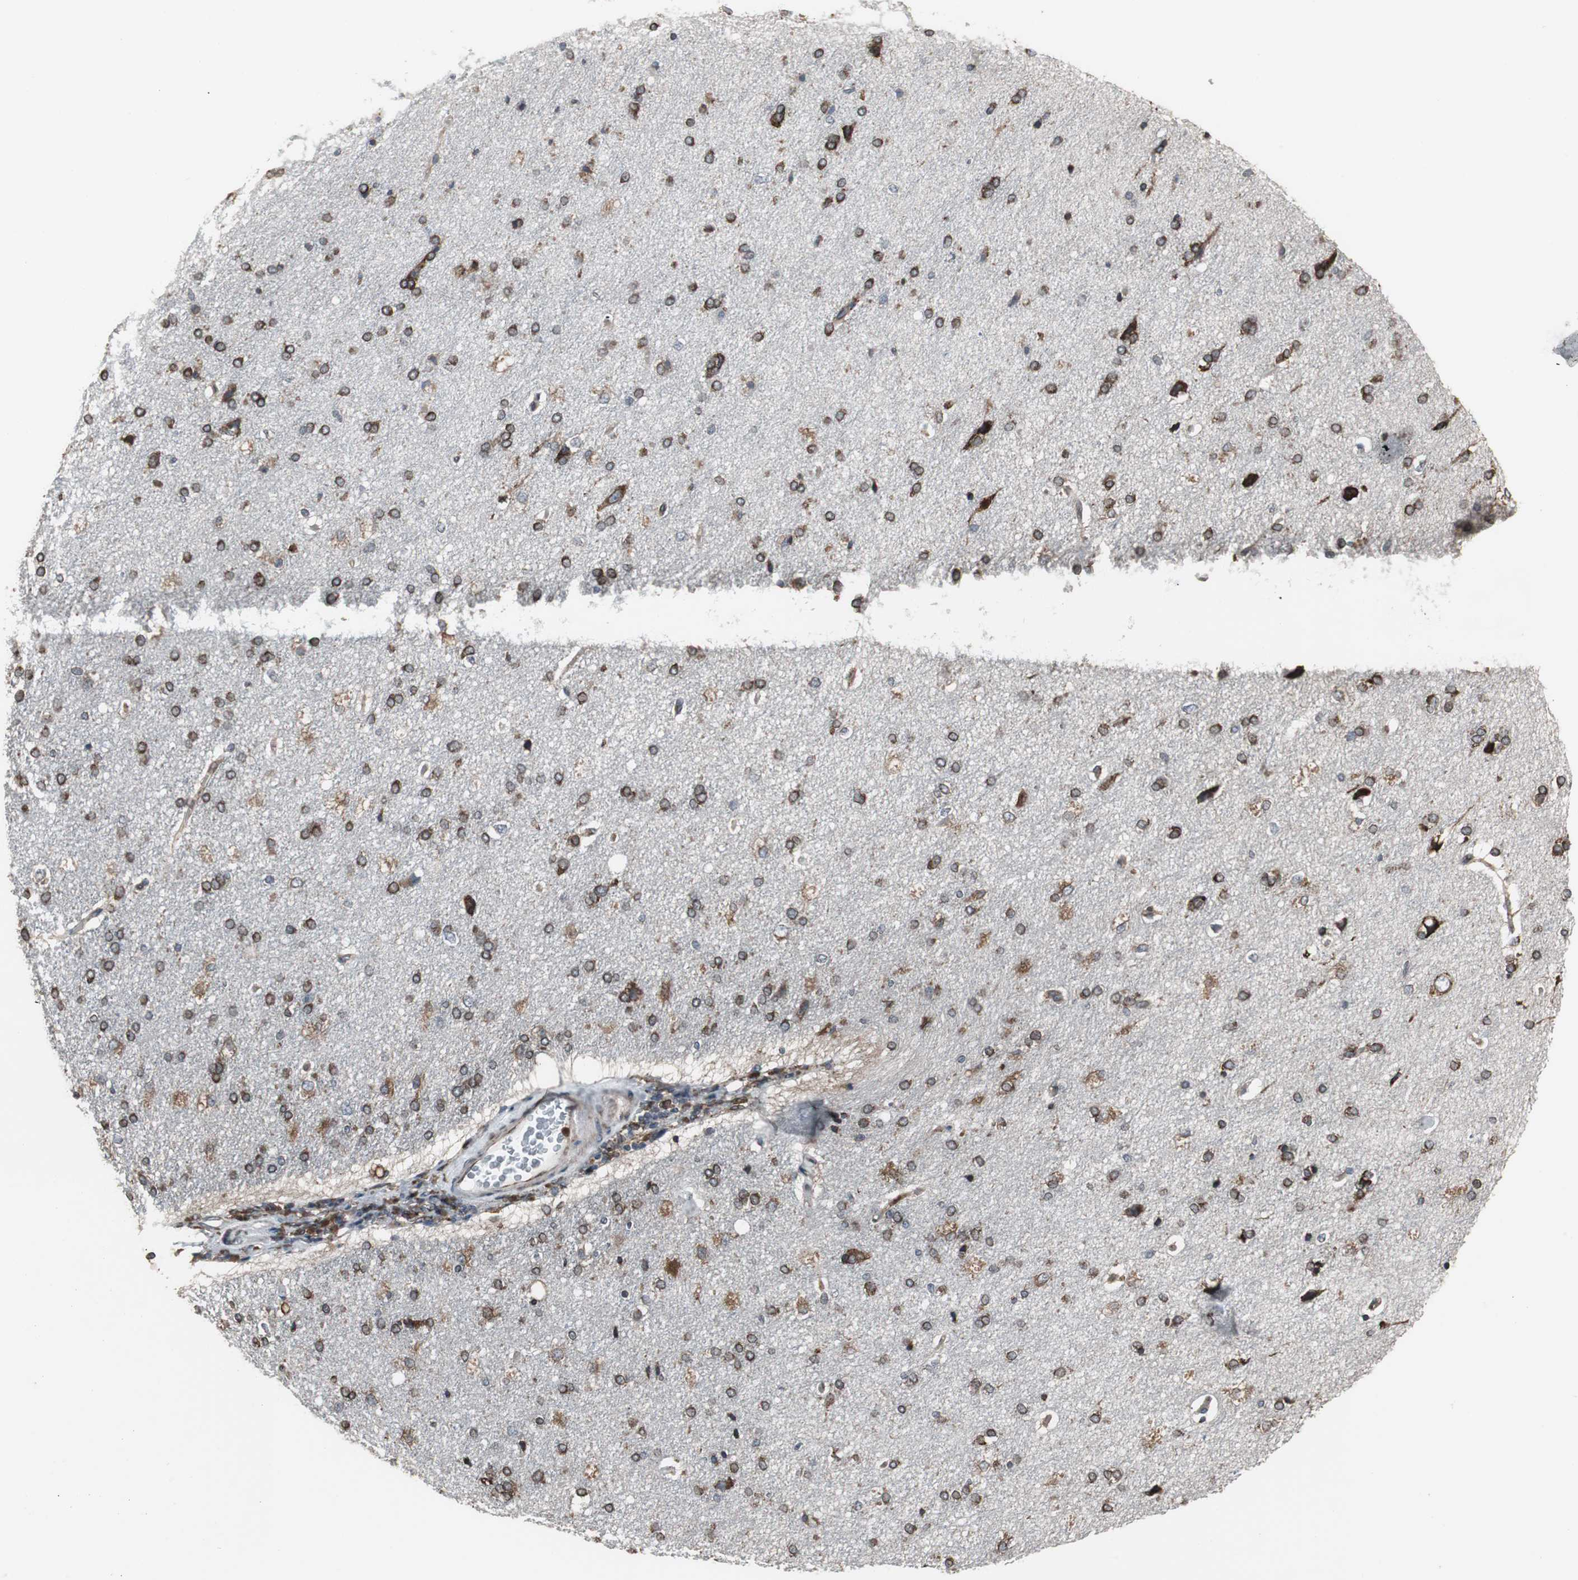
{"staining": {"intensity": "moderate", "quantity": ">75%", "location": "cytoplasmic/membranous"}, "tissue": "cerebral cortex", "cell_type": "Endothelial cells", "image_type": "normal", "snomed": [{"axis": "morphology", "description": "Normal tissue, NOS"}, {"axis": "topography", "description": "Cerebral cortex"}], "caption": "Protein staining demonstrates moderate cytoplasmic/membranous staining in approximately >75% of endothelial cells in normal cerebral cortex. The staining was performed using DAB, with brown indicating positive protein expression. Nuclei are stained blue with hematoxylin.", "gene": "CALU", "patient": {"sex": "male", "age": 62}}